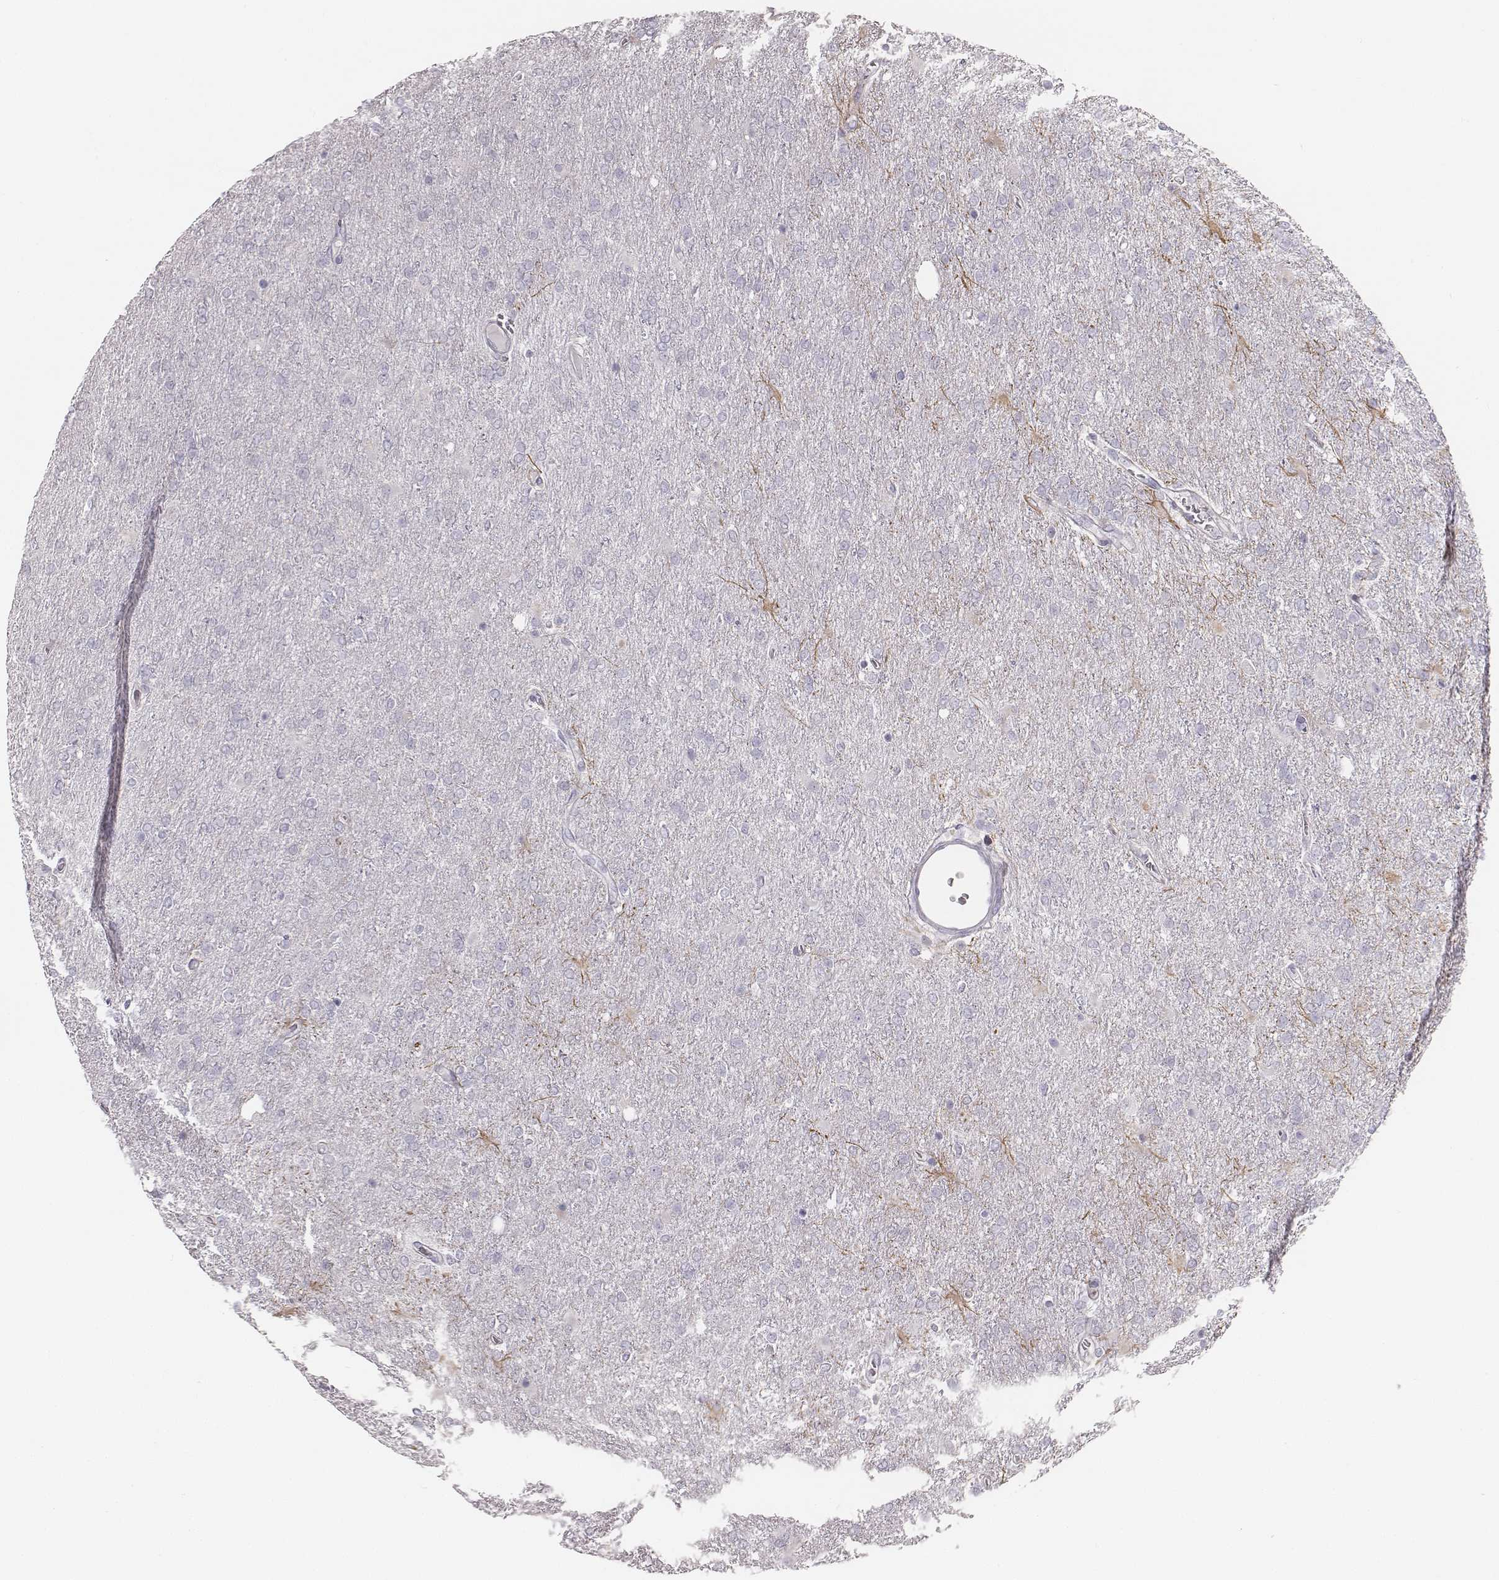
{"staining": {"intensity": "negative", "quantity": "none", "location": "none"}, "tissue": "glioma", "cell_type": "Tumor cells", "image_type": "cancer", "snomed": [{"axis": "morphology", "description": "Glioma, malignant, High grade"}, {"axis": "topography", "description": "Cerebral cortex"}], "caption": "Glioma stained for a protein using immunohistochemistry shows no expression tumor cells.", "gene": "ZNF365", "patient": {"sex": "male", "age": 70}}